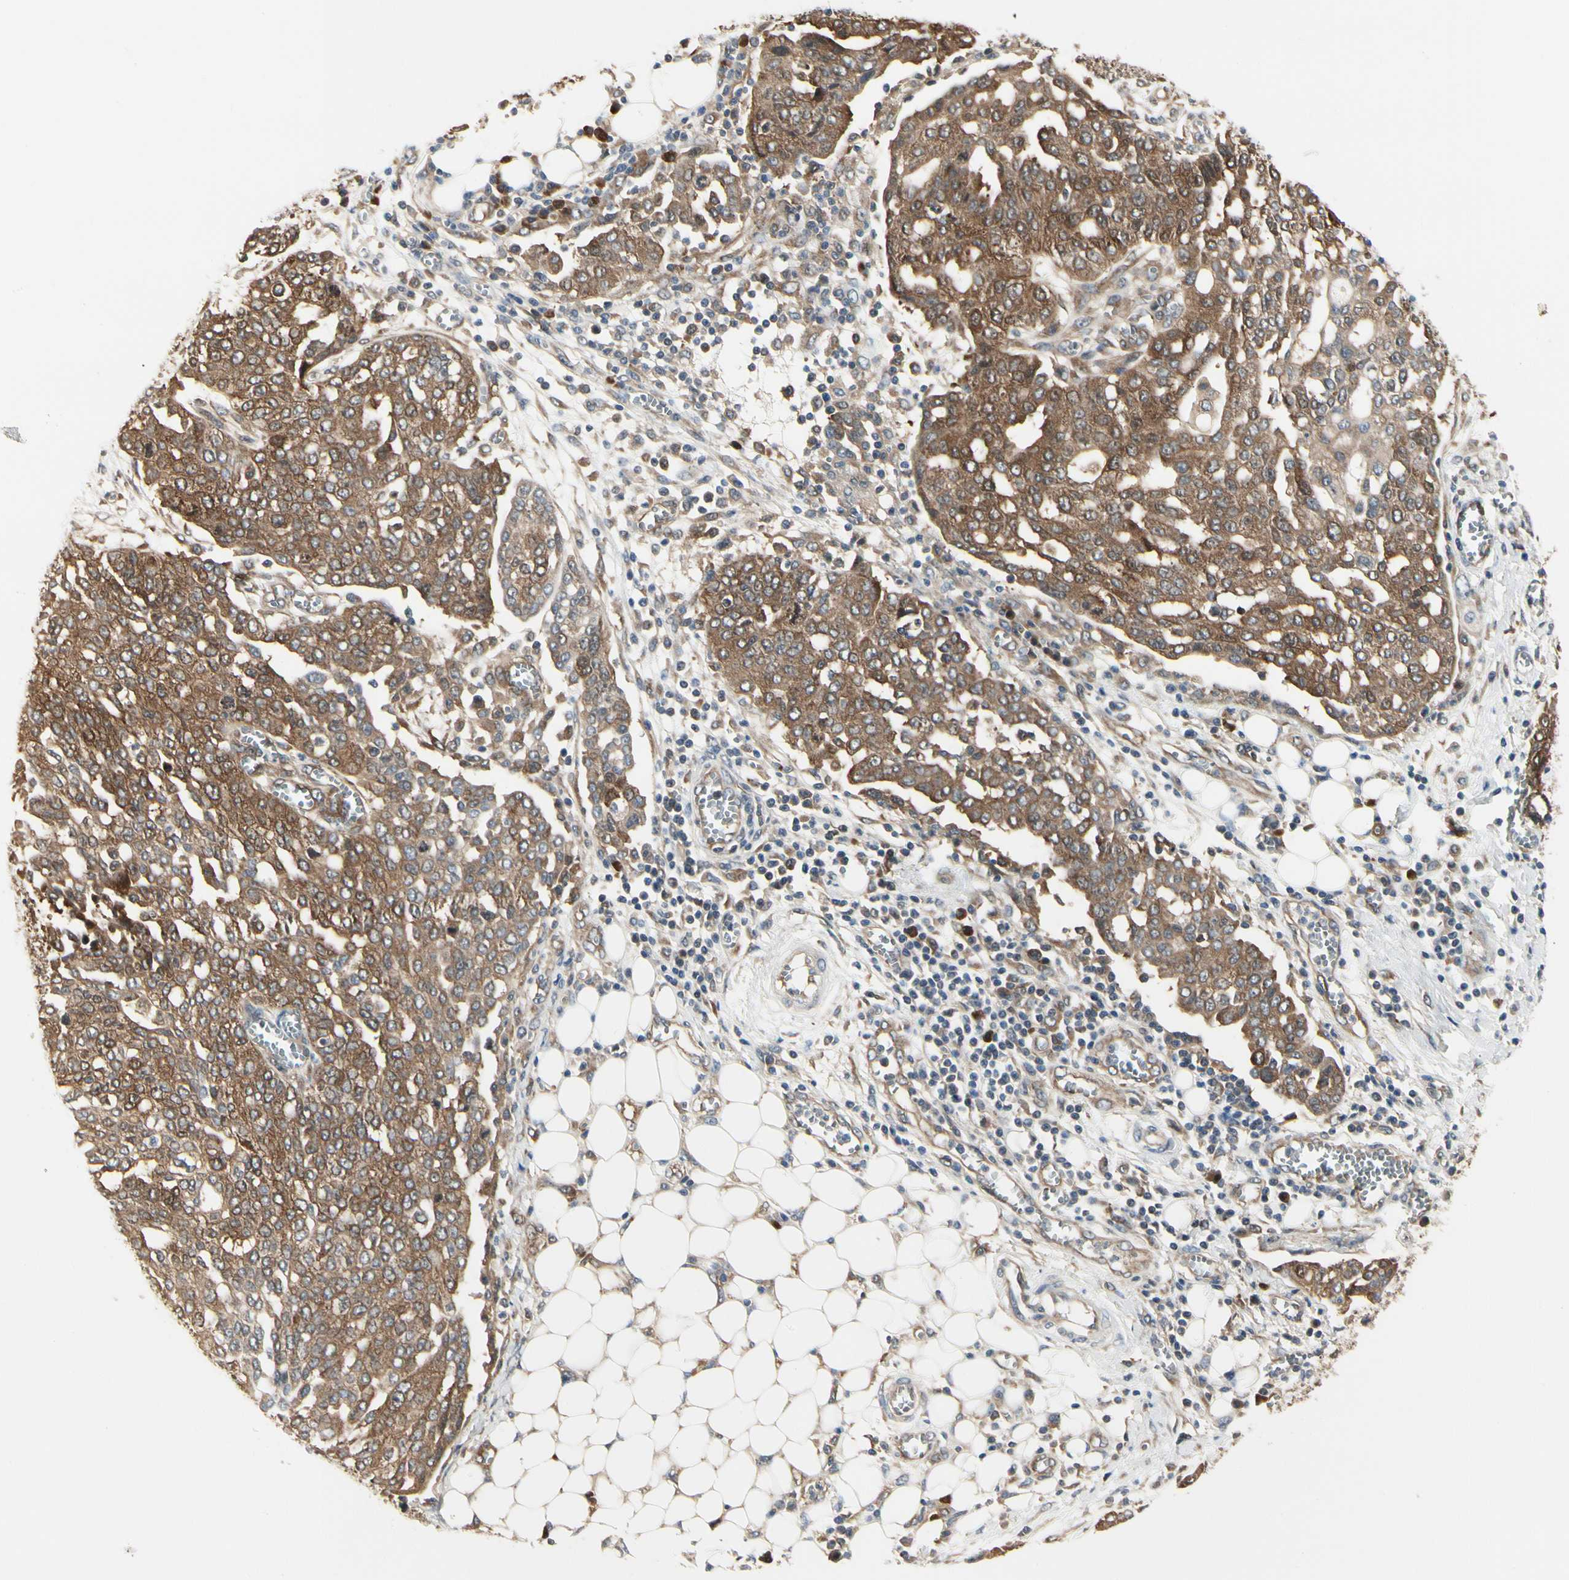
{"staining": {"intensity": "moderate", "quantity": ">75%", "location": "cytoplasmic/membranous,nuclear"}, "tissue": "ovarian cancer", "cell_type": "Tumor cells", "image_type": "cancer", "snomed": [{"axis": "morphology", "description": "Cystadenocarcinoma, serous, NOS"}, {"axis": "topography", "description": "Soft tissue"}, {"axis": "topography", "description": "Ovary"}], "caption": "IHC micrograph of human ovarian serous cystadenocarcinoma stained for a protein (brown), which exhibits medium levels of moderate cytoplasmic/membranous and nuclear staining in about >75% of tumor cells.", "gene": "NME1-NME2", "patient": {"sex": "female", "age": 57}}